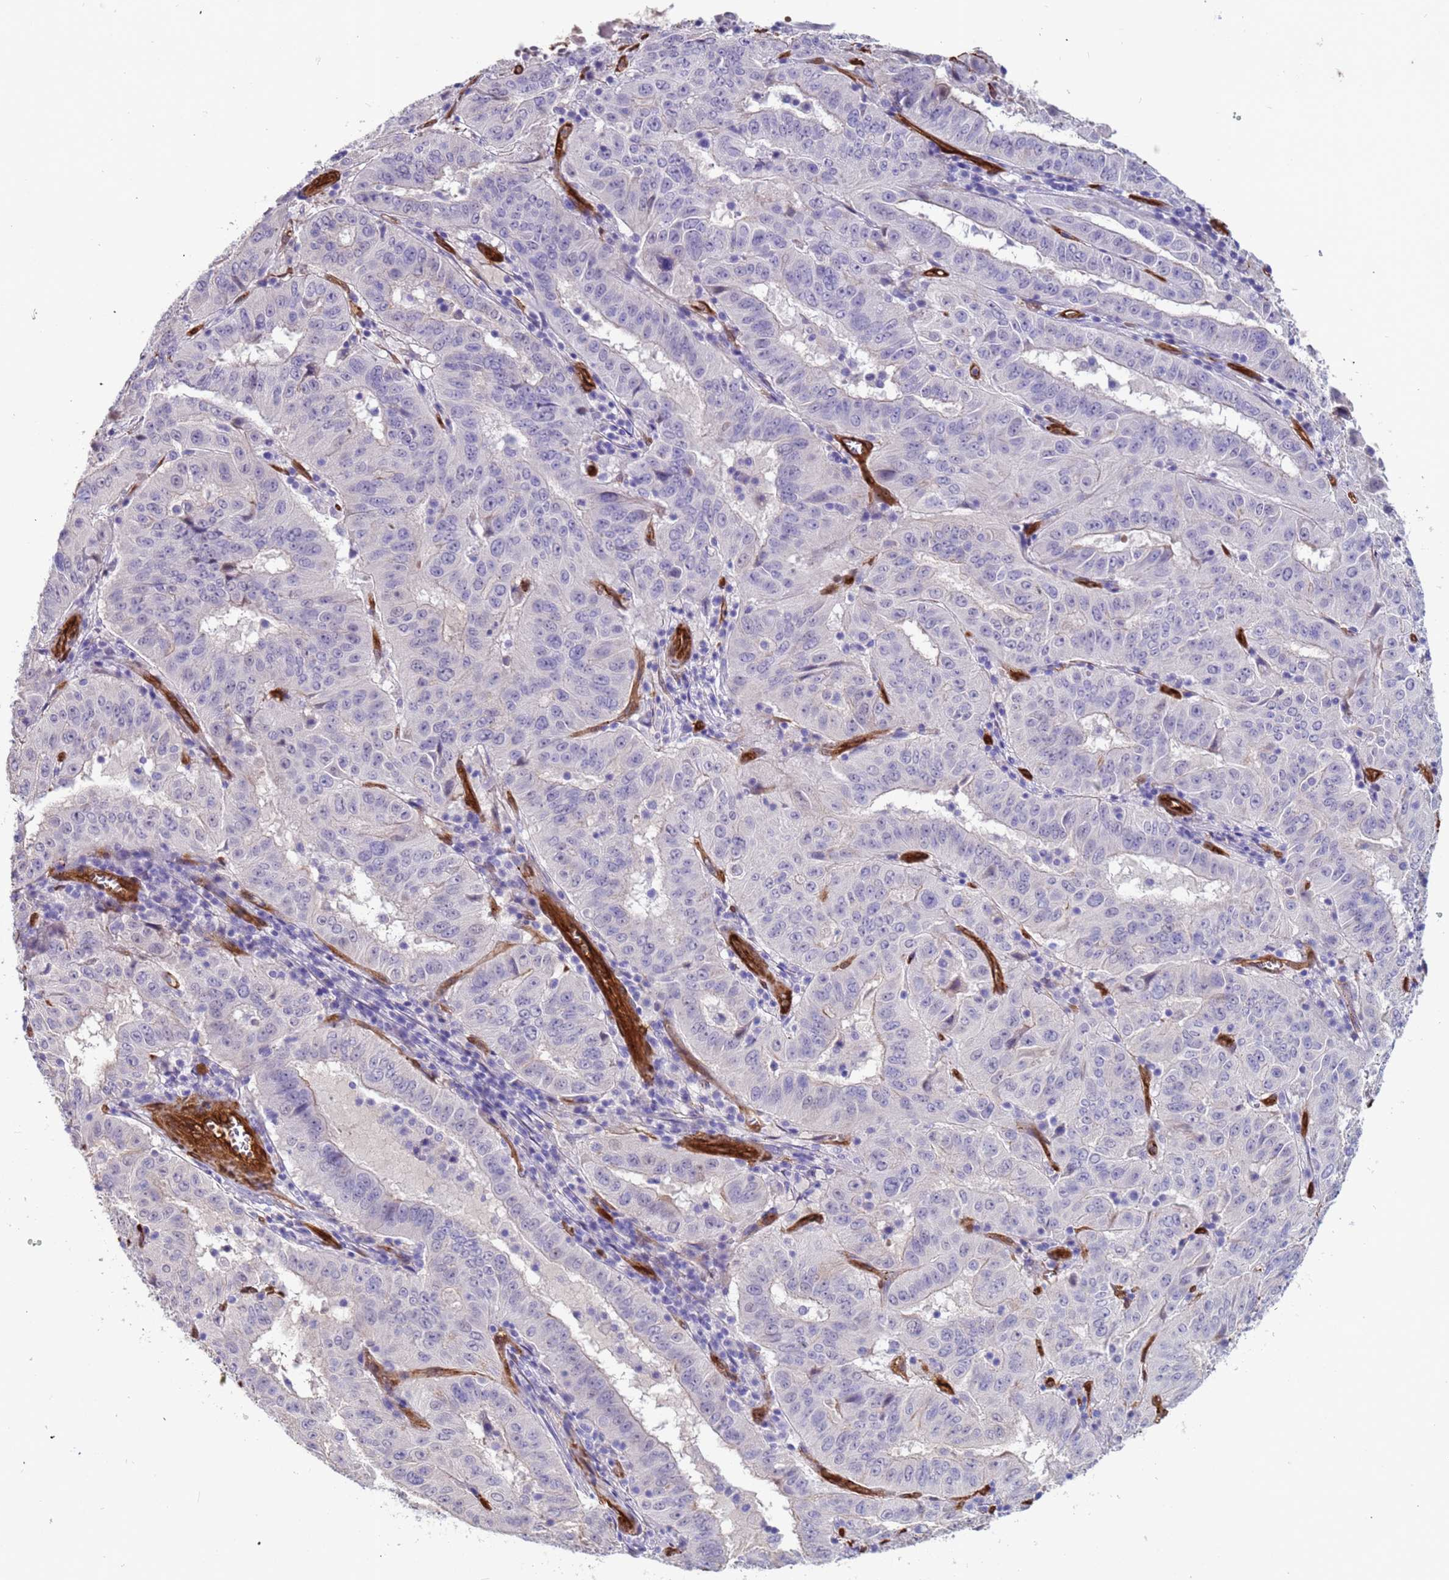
{"staining": {"intensity": "negative", "quantity": "none", "location": "none"}, "tissue": "pancreatic cancer", "cell_type": "Tumor cells", "image_type": "cancer", "snomed": [{"axis": "morphology", "description": "Adenocarcinoma, NOS"}, {"axis": "topography", "description": "Pancreas"}], "caption": "A micrograph of human pancreatic cancer is negative for staining in tumor cells.", "gene": "EHD2", "patient": {"sex": "male", "age": 63}}